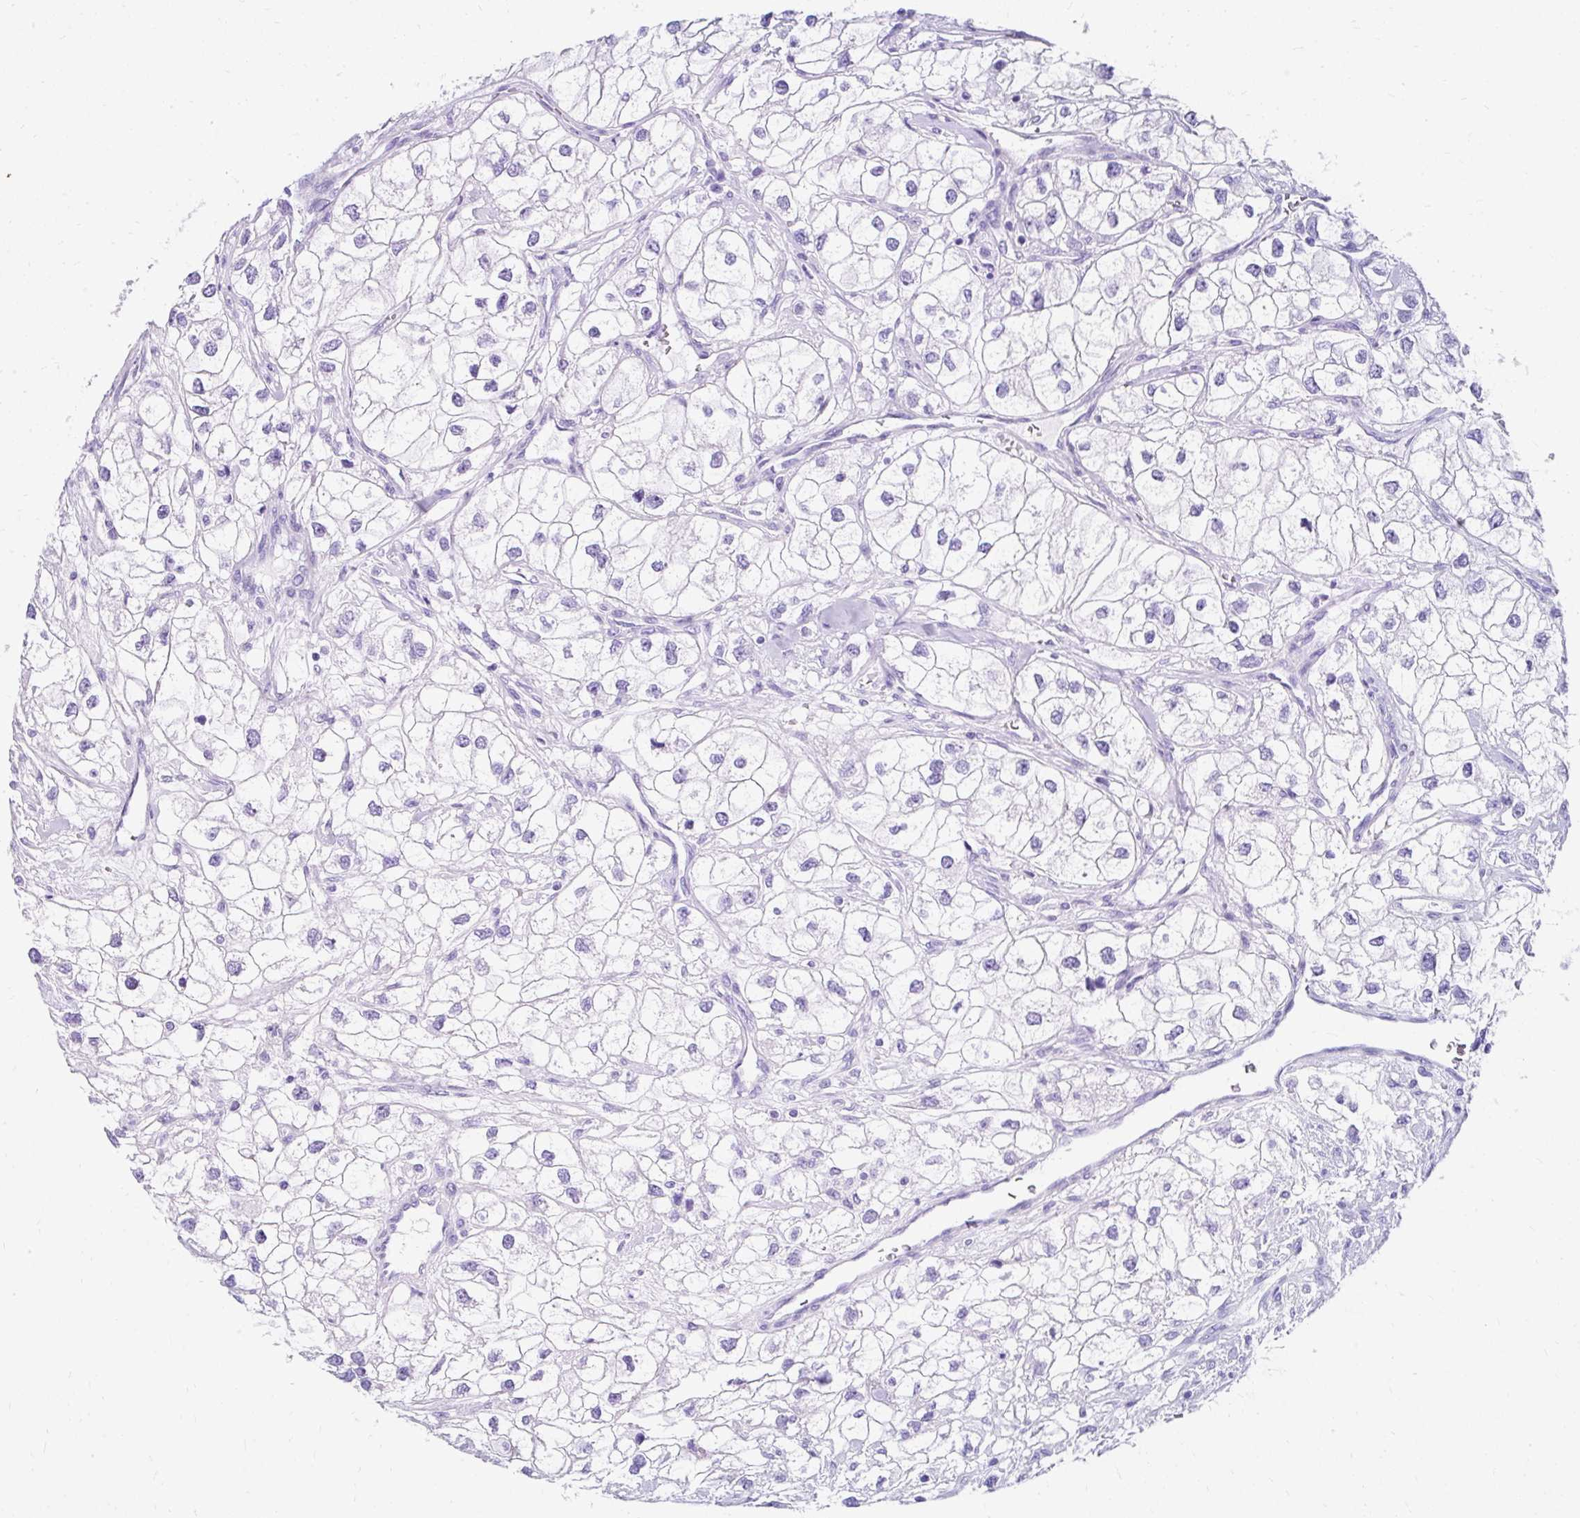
{"staining": {"intensity": "negative", "quantity": "none", "location": "none"}, "tissue": "renal cancer", "cell_type": "Tumor cells", "image_type": "cancer", "snomed": [{"axis": "morphology", "description": "Adenocarcinoma, NOS"}, {"axis": "topography", "description": "Kidney"}], "caption": "This micrograph is of adenocarcinoma (renal) stained with immunohistochemistry to label a protein in brown with the nuclei are counter-stained blue. There is no expression in tumor cells. Nuclei are stained in blue.", "gene": "PVALB", "patient": {"sex": "male", "age": 59}}